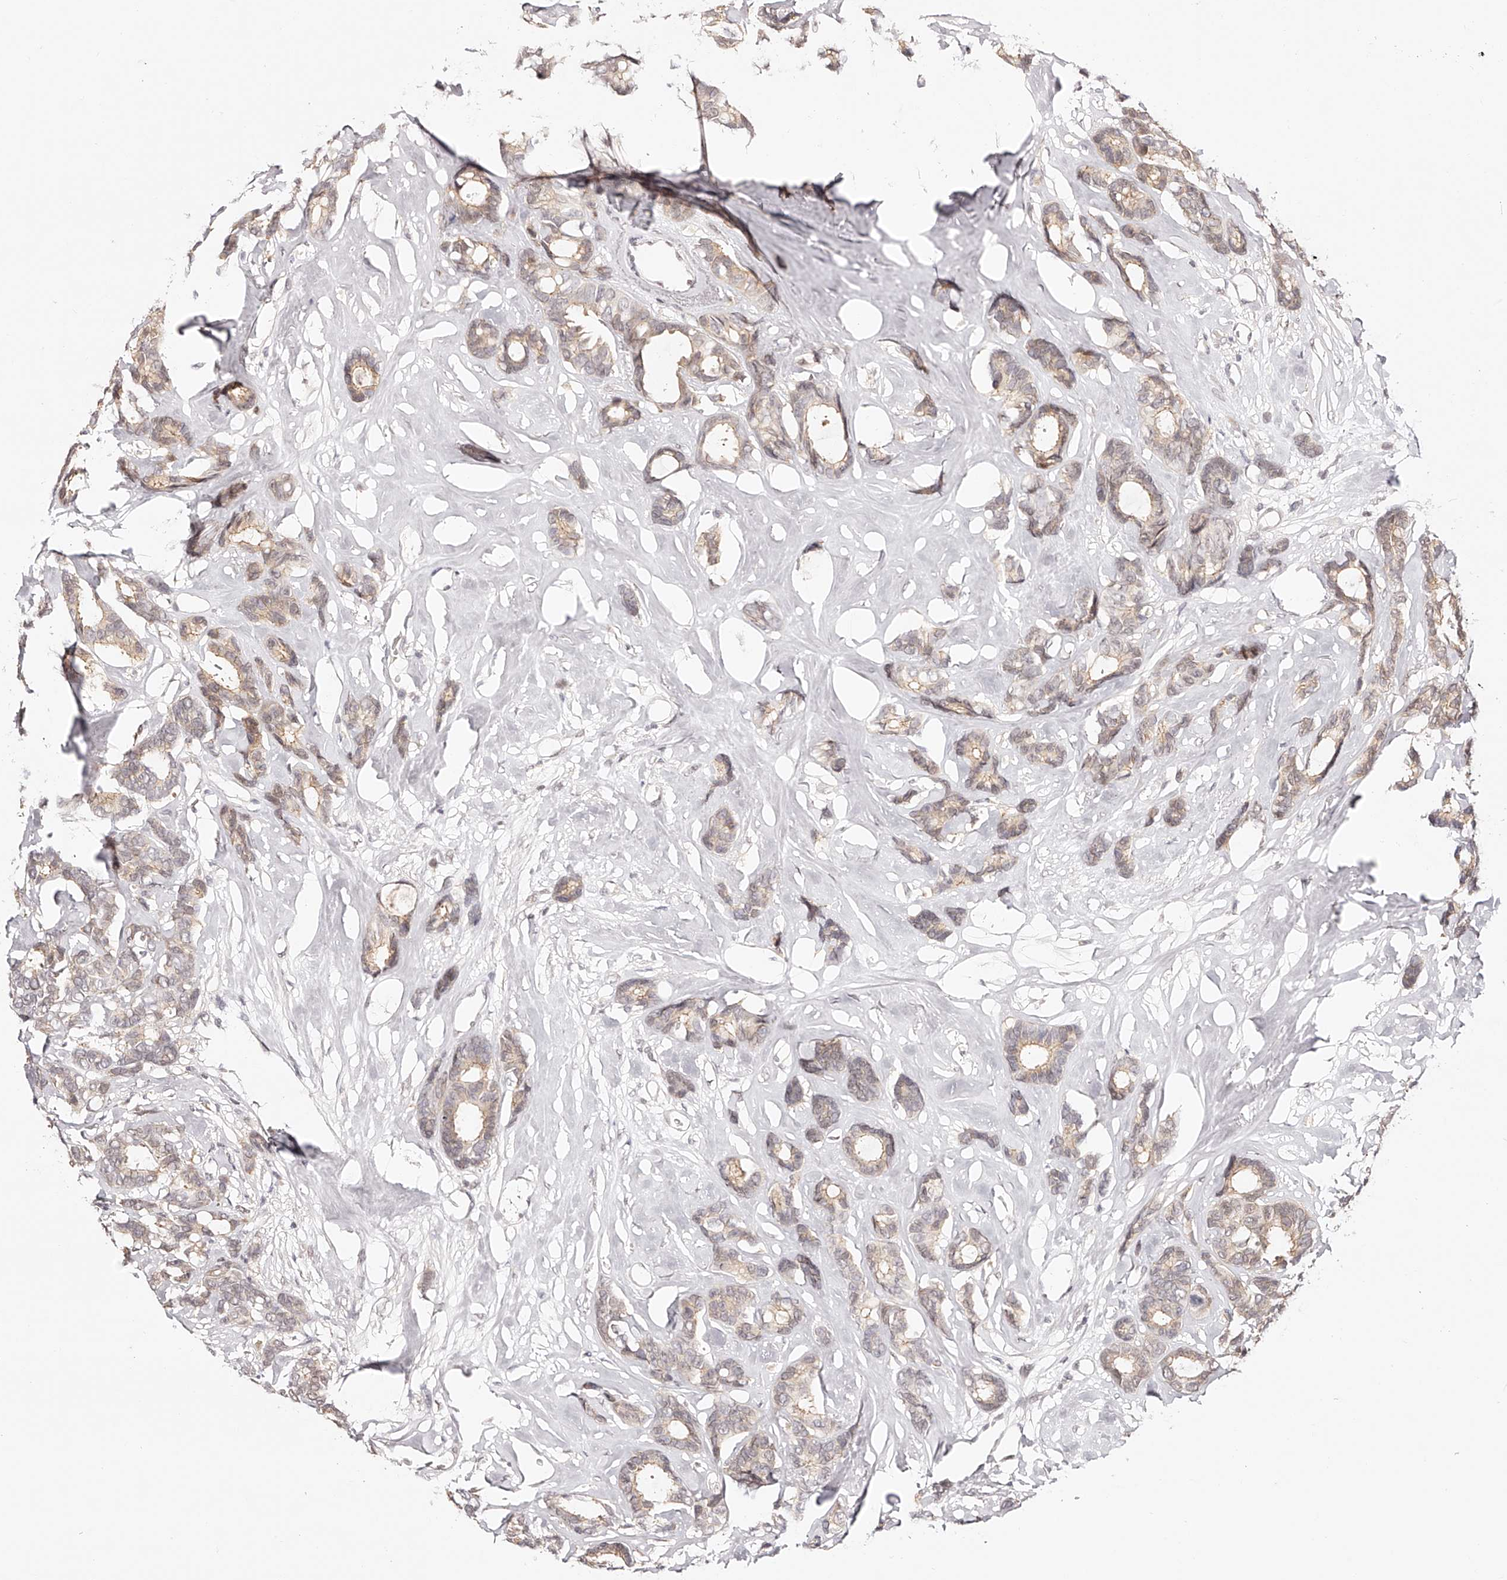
{"staining": {"intensity": "weak", "quantity": "25%-75%", "location": "cytoplasmic/membranous"}, "tissue": "breast cancer", "cell_type": "Tumor cells", "image_type": "cancer", "snomed": [{"axis": "morphology", "description": "Duct carcinoma"}, {"axis": "topography", "description": "Breast"}], "caption": "Human breast infiltrating ductal carcinoma stained for a protein (brown) demonstrates weak cytoplasmic/membranous positive positivity in about 25%-75% of tumor cells.", "gene": "USF3", "patient": {"sex": "female", "age": 87}}